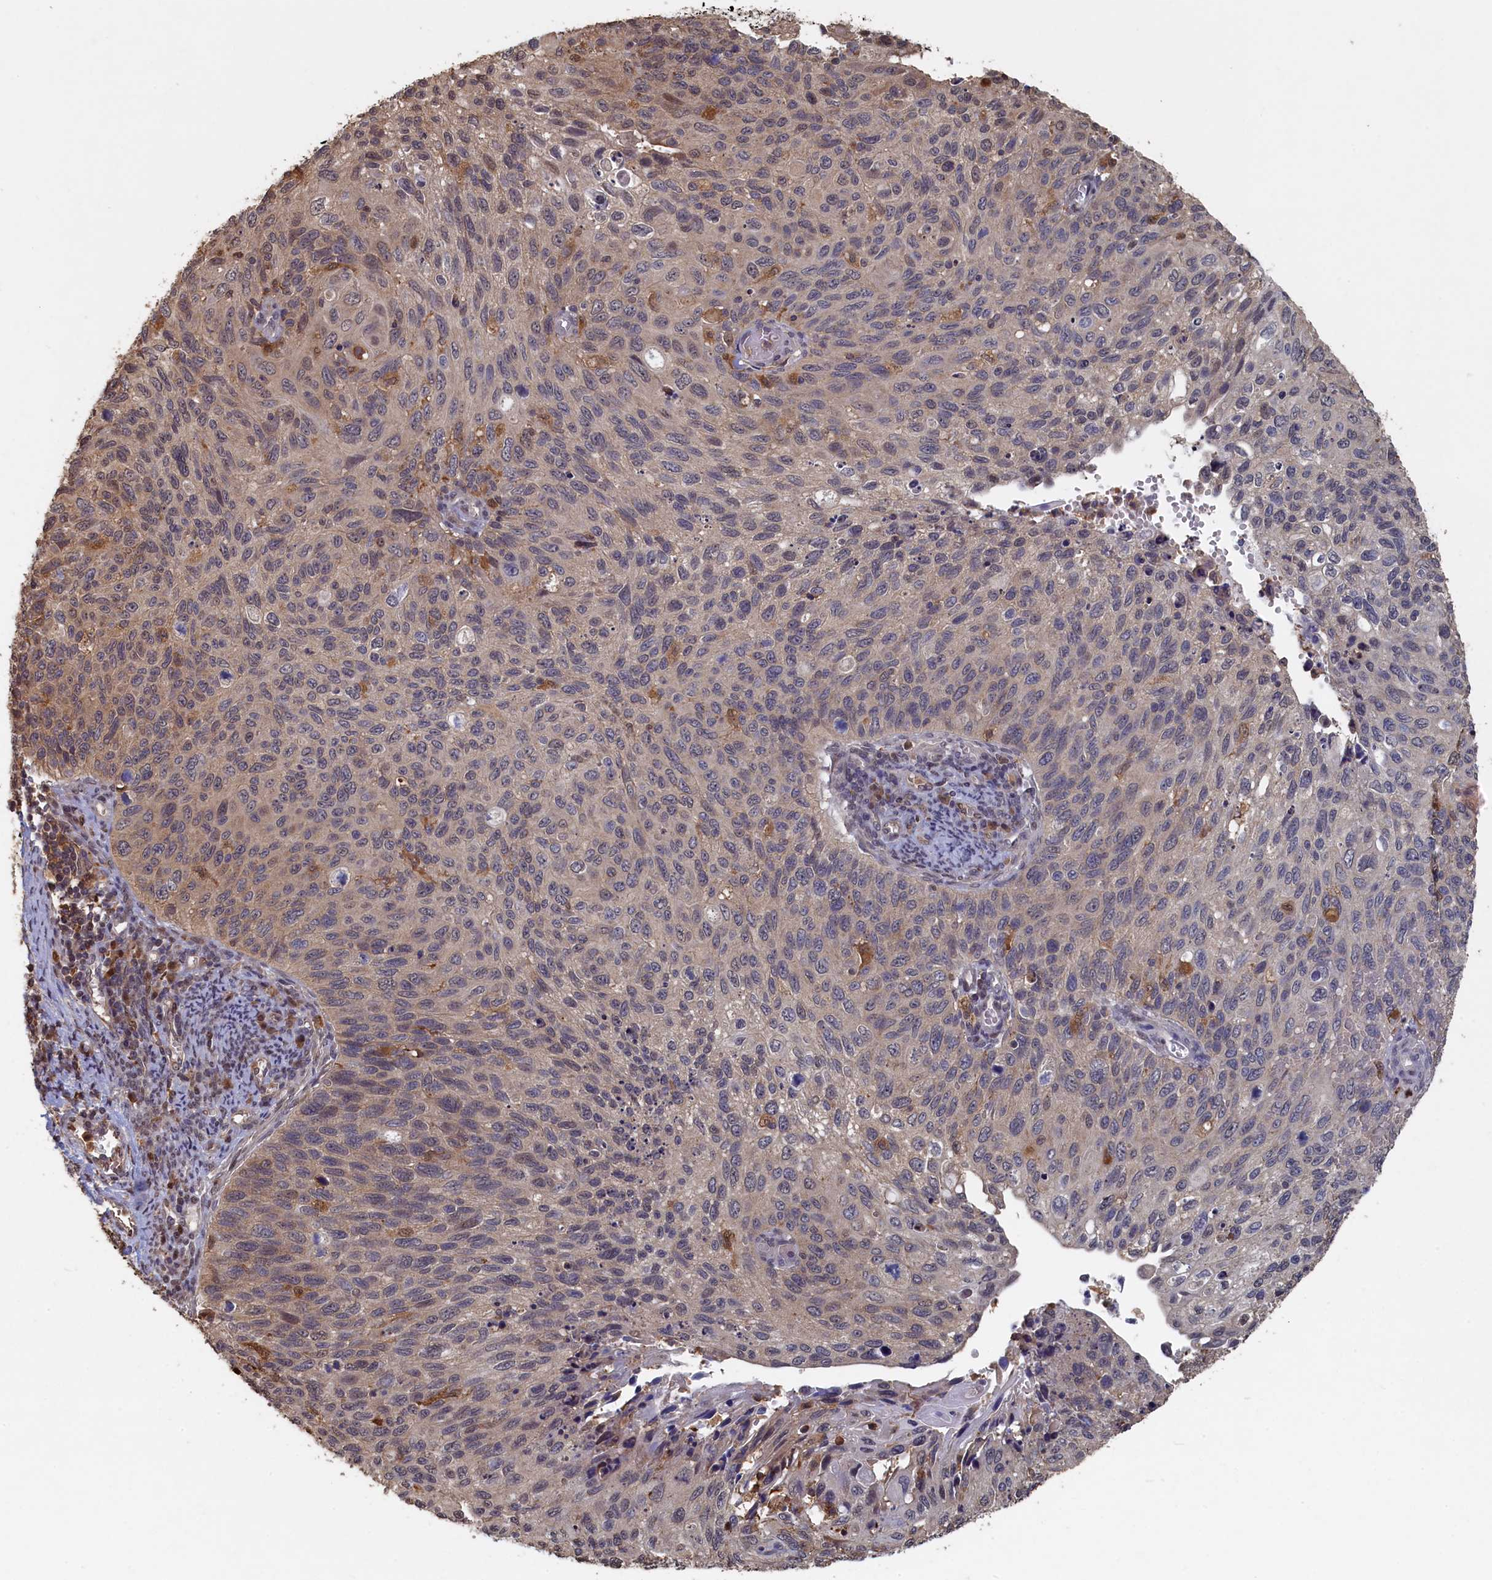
{"staining": {"intensity": "moderate", "quantity": "<25%", "location": "cytoplasmic/membranous"}, "tissue": "cervical cancer", "cell_type": "Tumor cells", "image_type": "cancer", "snomed": [{"axis": "morphology", "description": "Squamous cell carcinoma, NOS"}, {"axis": "topography", "description": "Cervix"}], "caption": "High-power microscopy captured an immunohistochemistry (IHC) photomicrograph of cervical cancer, revealing moderate cytoplasmic/membranous expression in about <25% of tumor cells.", "gene": "UCHL3", "patient": {"sex": "female", "age": 70}}